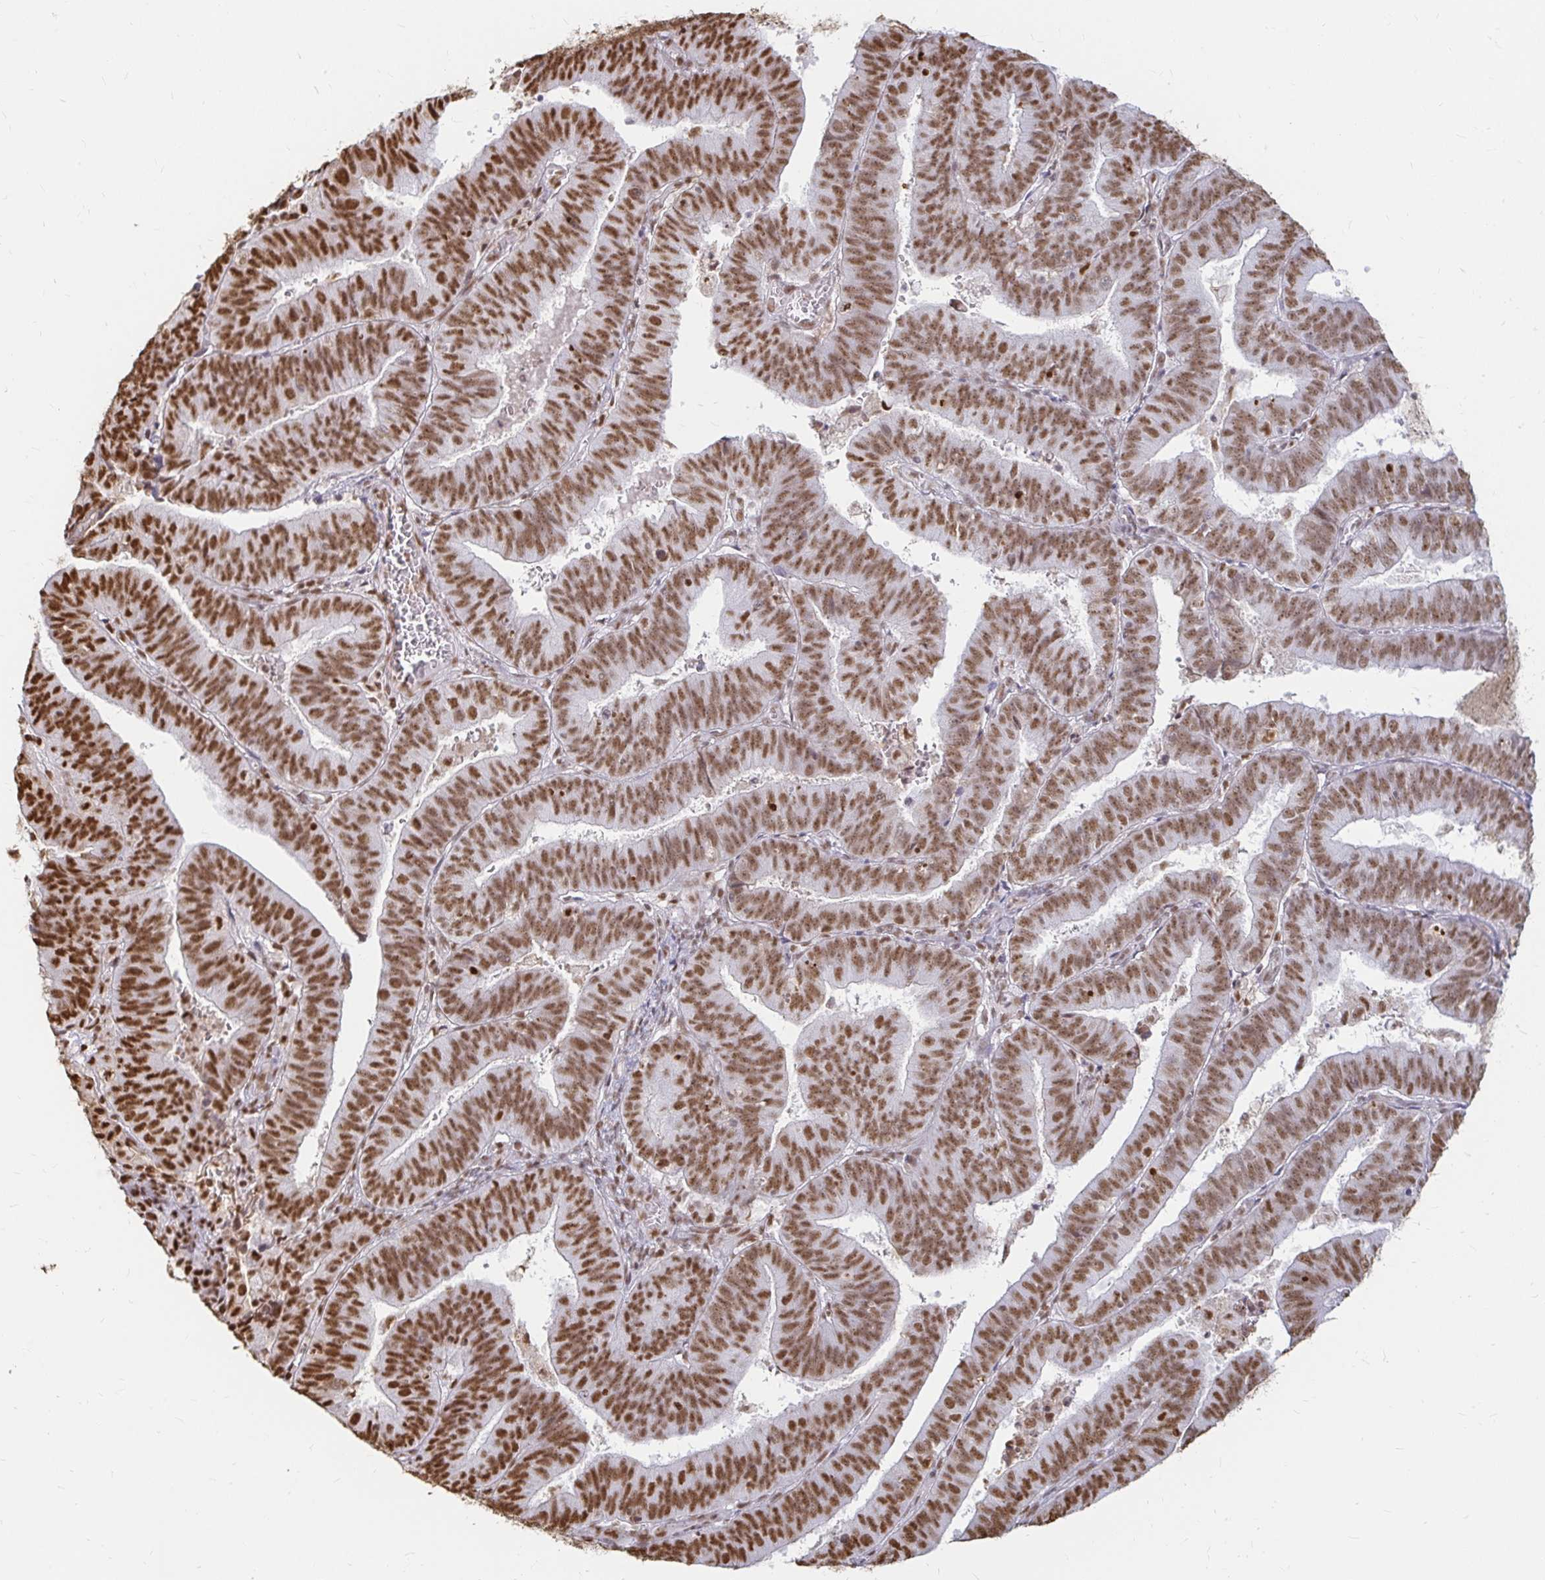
{"staining": {"intensity": "strong", "quantity": ">75%", "location": "nuclear"}, "tissue": "endometrial cancer", "cell_type": "Tumor cells", "image_type": "cancer", "snomed": [{"axis": "morphology", "description": "Adenocarcinoma, NOS"}, {"axis": "topography", "description": "Endometrium"}], "caption": "Protein analysis of endometrial adenocarcinoma tissue displays strong nuclear expression in about >75% of tumor cells.", "gene": "HNRNPU", "patient": {"sex": "female", "age": 82}}